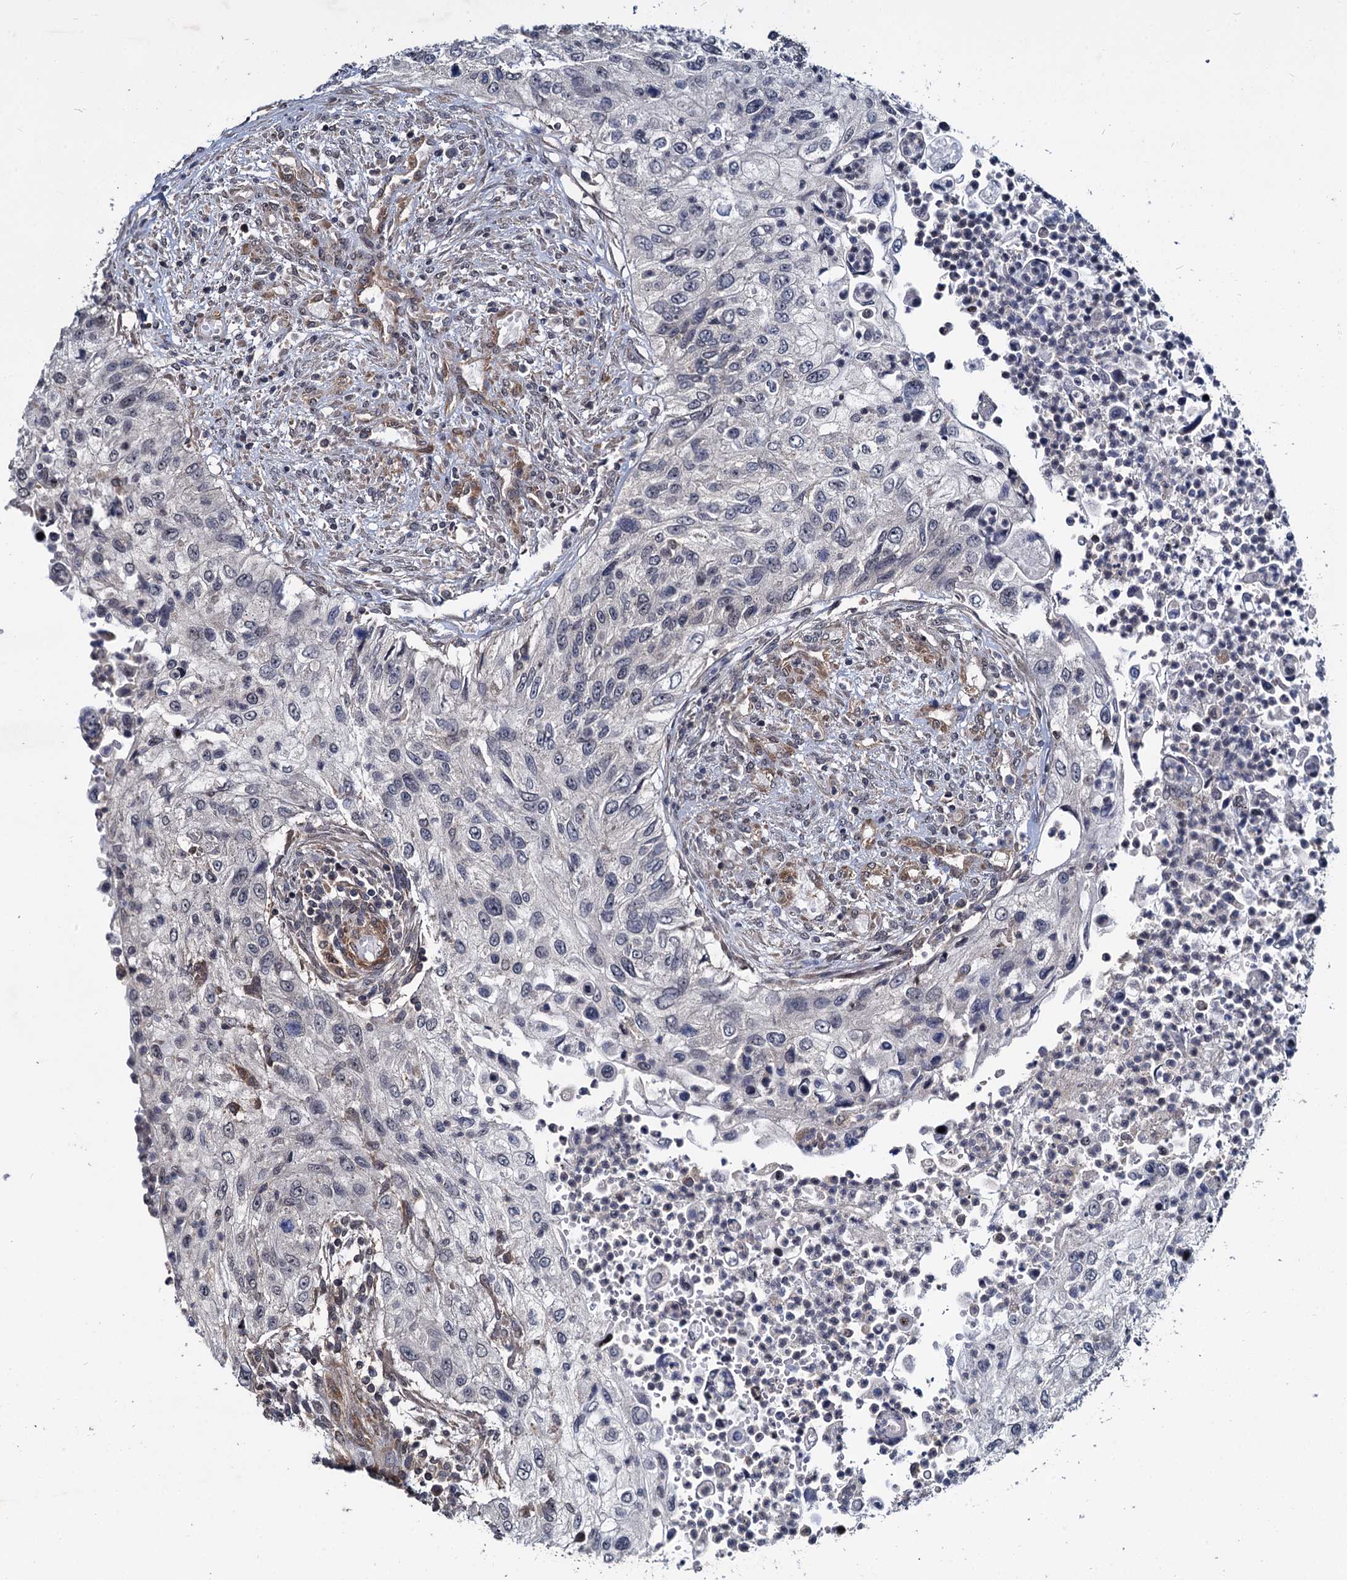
{"staining": {"intensity": "negative", "quantity": "none", "location": "none"}, "tissue": "urothelial cancer", "cell_type": "Tumor cells", "image_type": "cancer", "snomed": [{"axis": "morphology", "description": "Urothelial carcinoma, High grade"}, {"axis": "topography", "description": "Urinary bladder"}], "caption": "There is no significant staining in tumor cells of urothelial carcinoma (high-grade).", "gene": "ARHGAP42", "patient": {"sex": "female", "age": 60}}